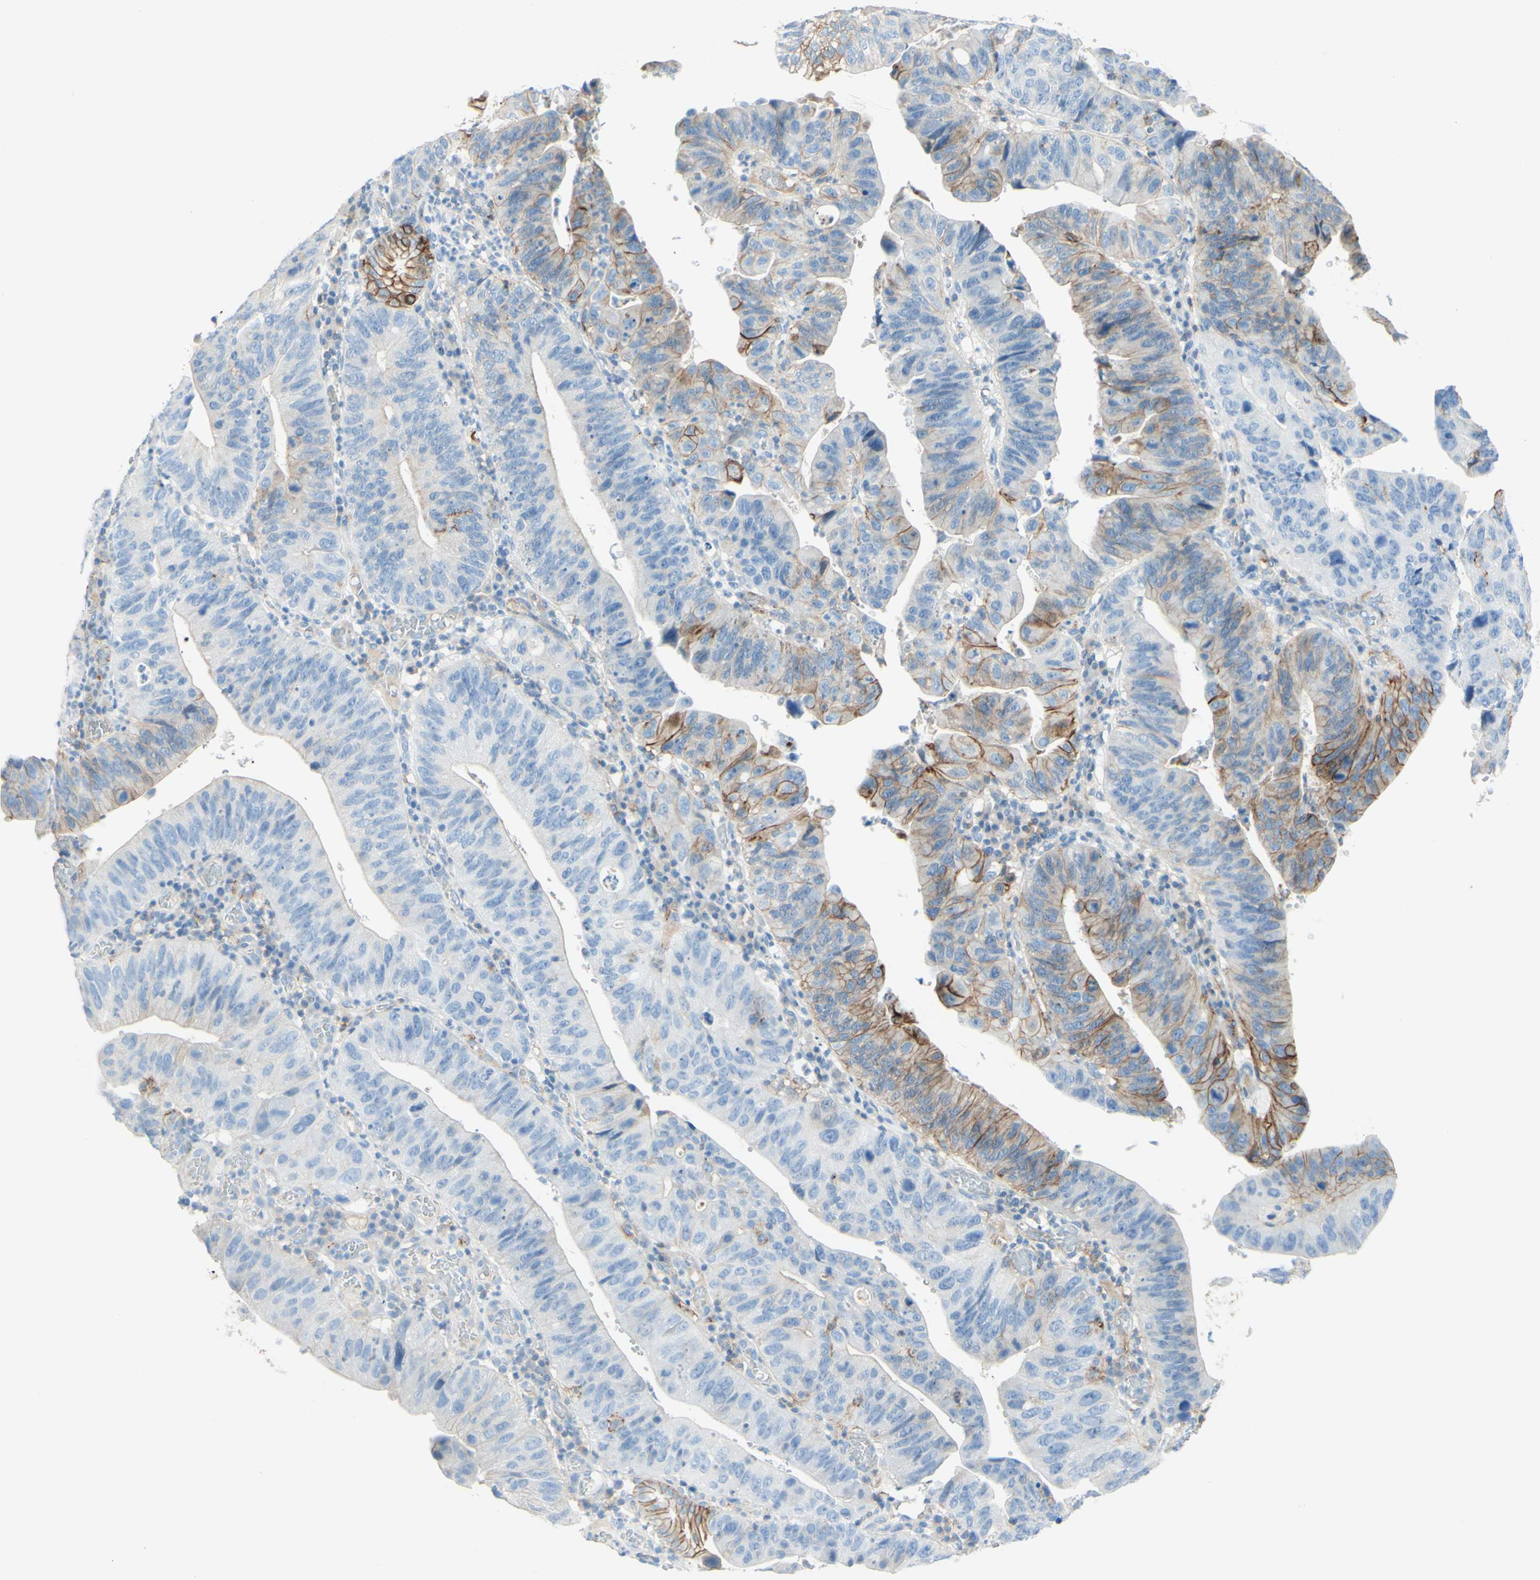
{"staining": {"intensity": "moderate", "quantity": "25%-75%", "location": "cytoplasmic/membranous"}, "tissue": "stomach cancer", "cell_type": "Tumor cells", "image_type": "cancer", "snomed": [{"axis": "morphology", "description": "Adenocarcinoma, NOS"}, {"axis": "topography", "description": "Stomach"}], "caption": "Human stomach cancer stained with a brown dye shows moderate cytoplasmic/membranous positive expression in approximately 25%-75% of tumor cells.", "gene": "ALCAM", "patient": {"sex": "male", "age": 59}}